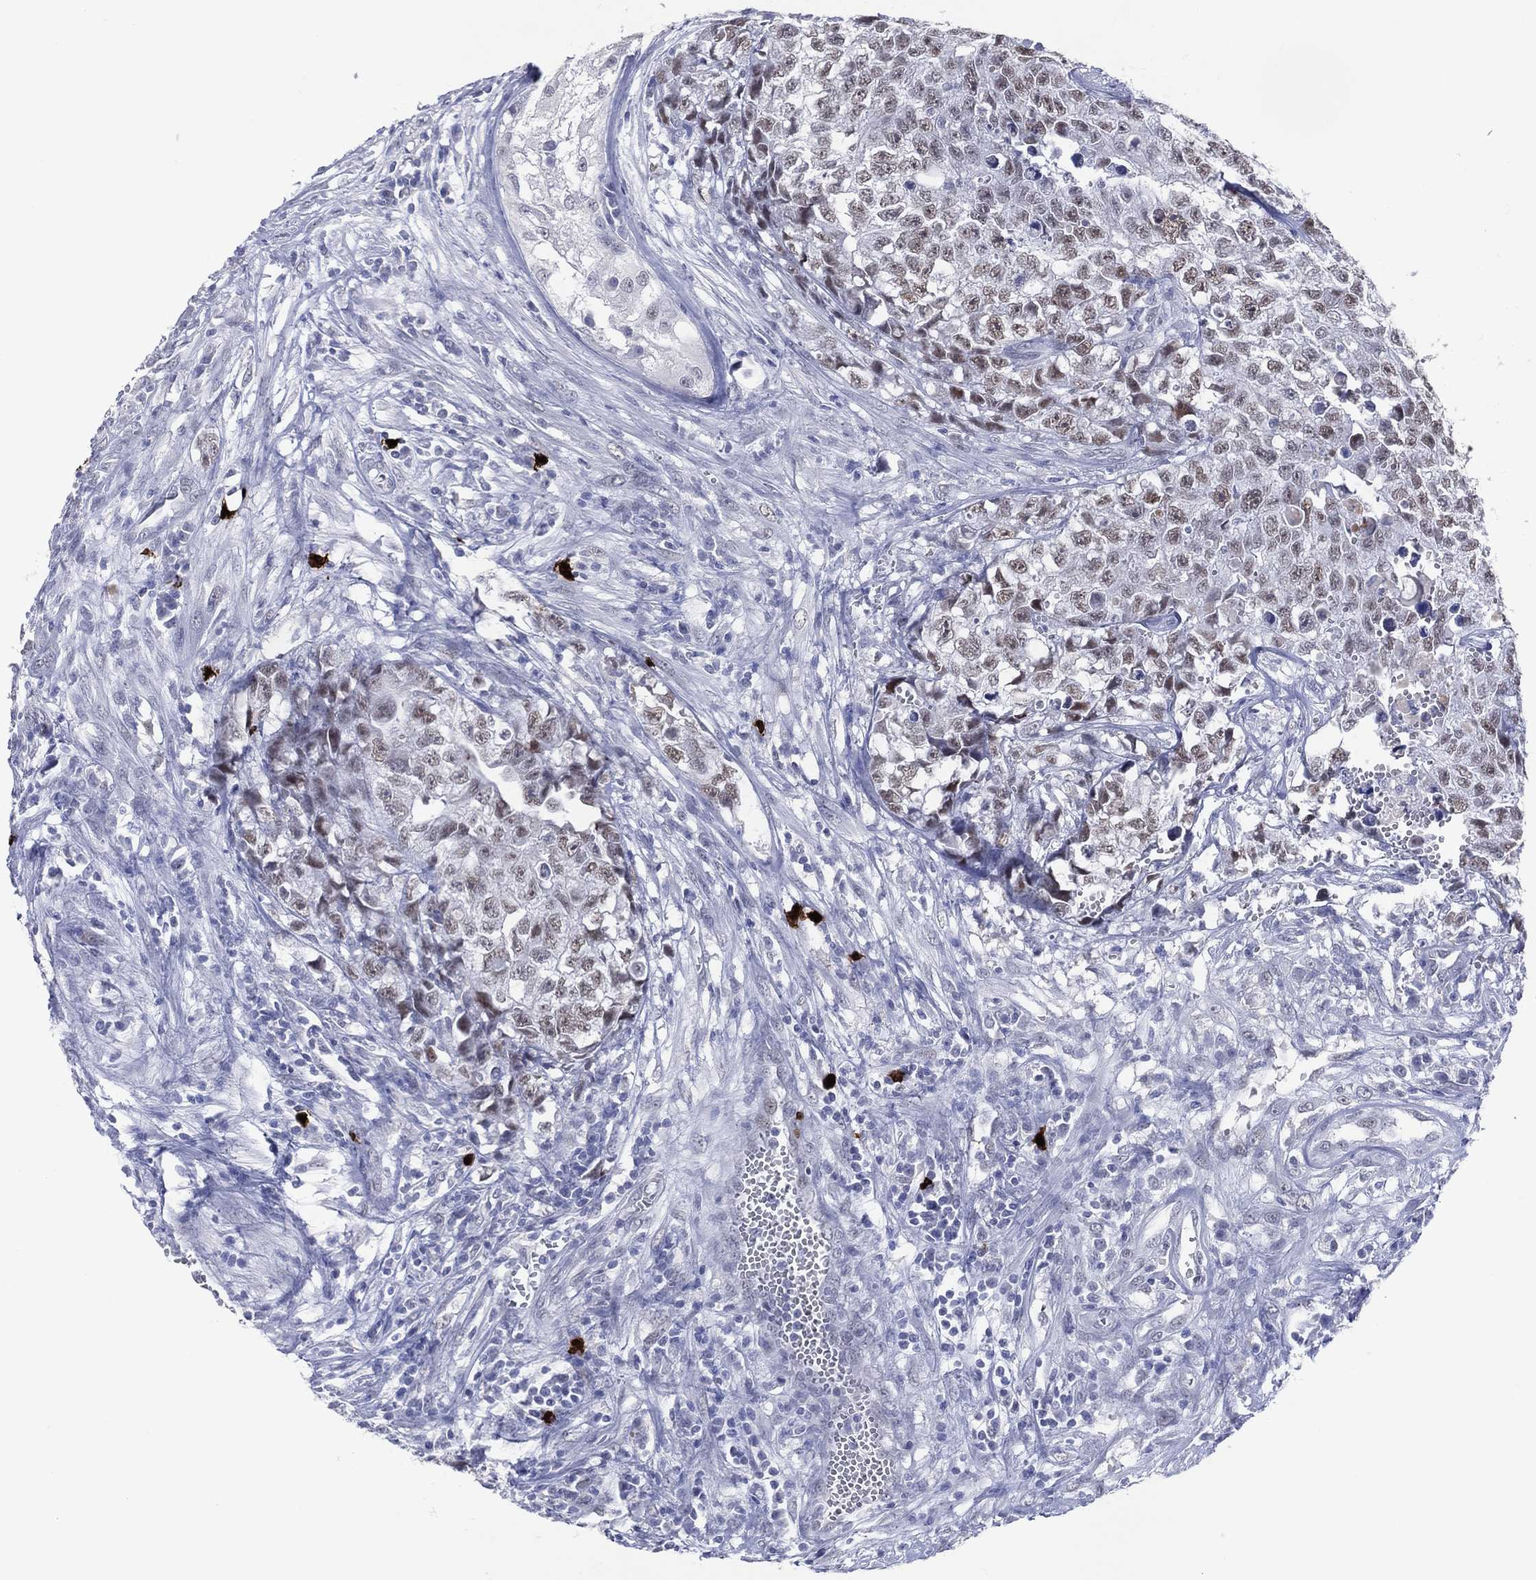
{"staining": {"intensity": "weak", "quantity": "<25%", "location": "nuclear"}, "tissue": "testis cancer", "cell_type": "Tumor cells", "image_type": "cancer", "snomed": [{"axis": "morphology", "description": "Seminoma, NOS"}, {"axis": "morphology", "description": "Carcinoma, Embryonal, NOS"}, {"axis": "topography", "description": "Testis"}], "caption": "Immunohistochemistry (IHC) histopathology image of testis cancer stained for a protein (brown), which demonstrates no positivity in tumor cells.", "gene": "CFAP58", "patient": {"sex": "male", "age": 22}}